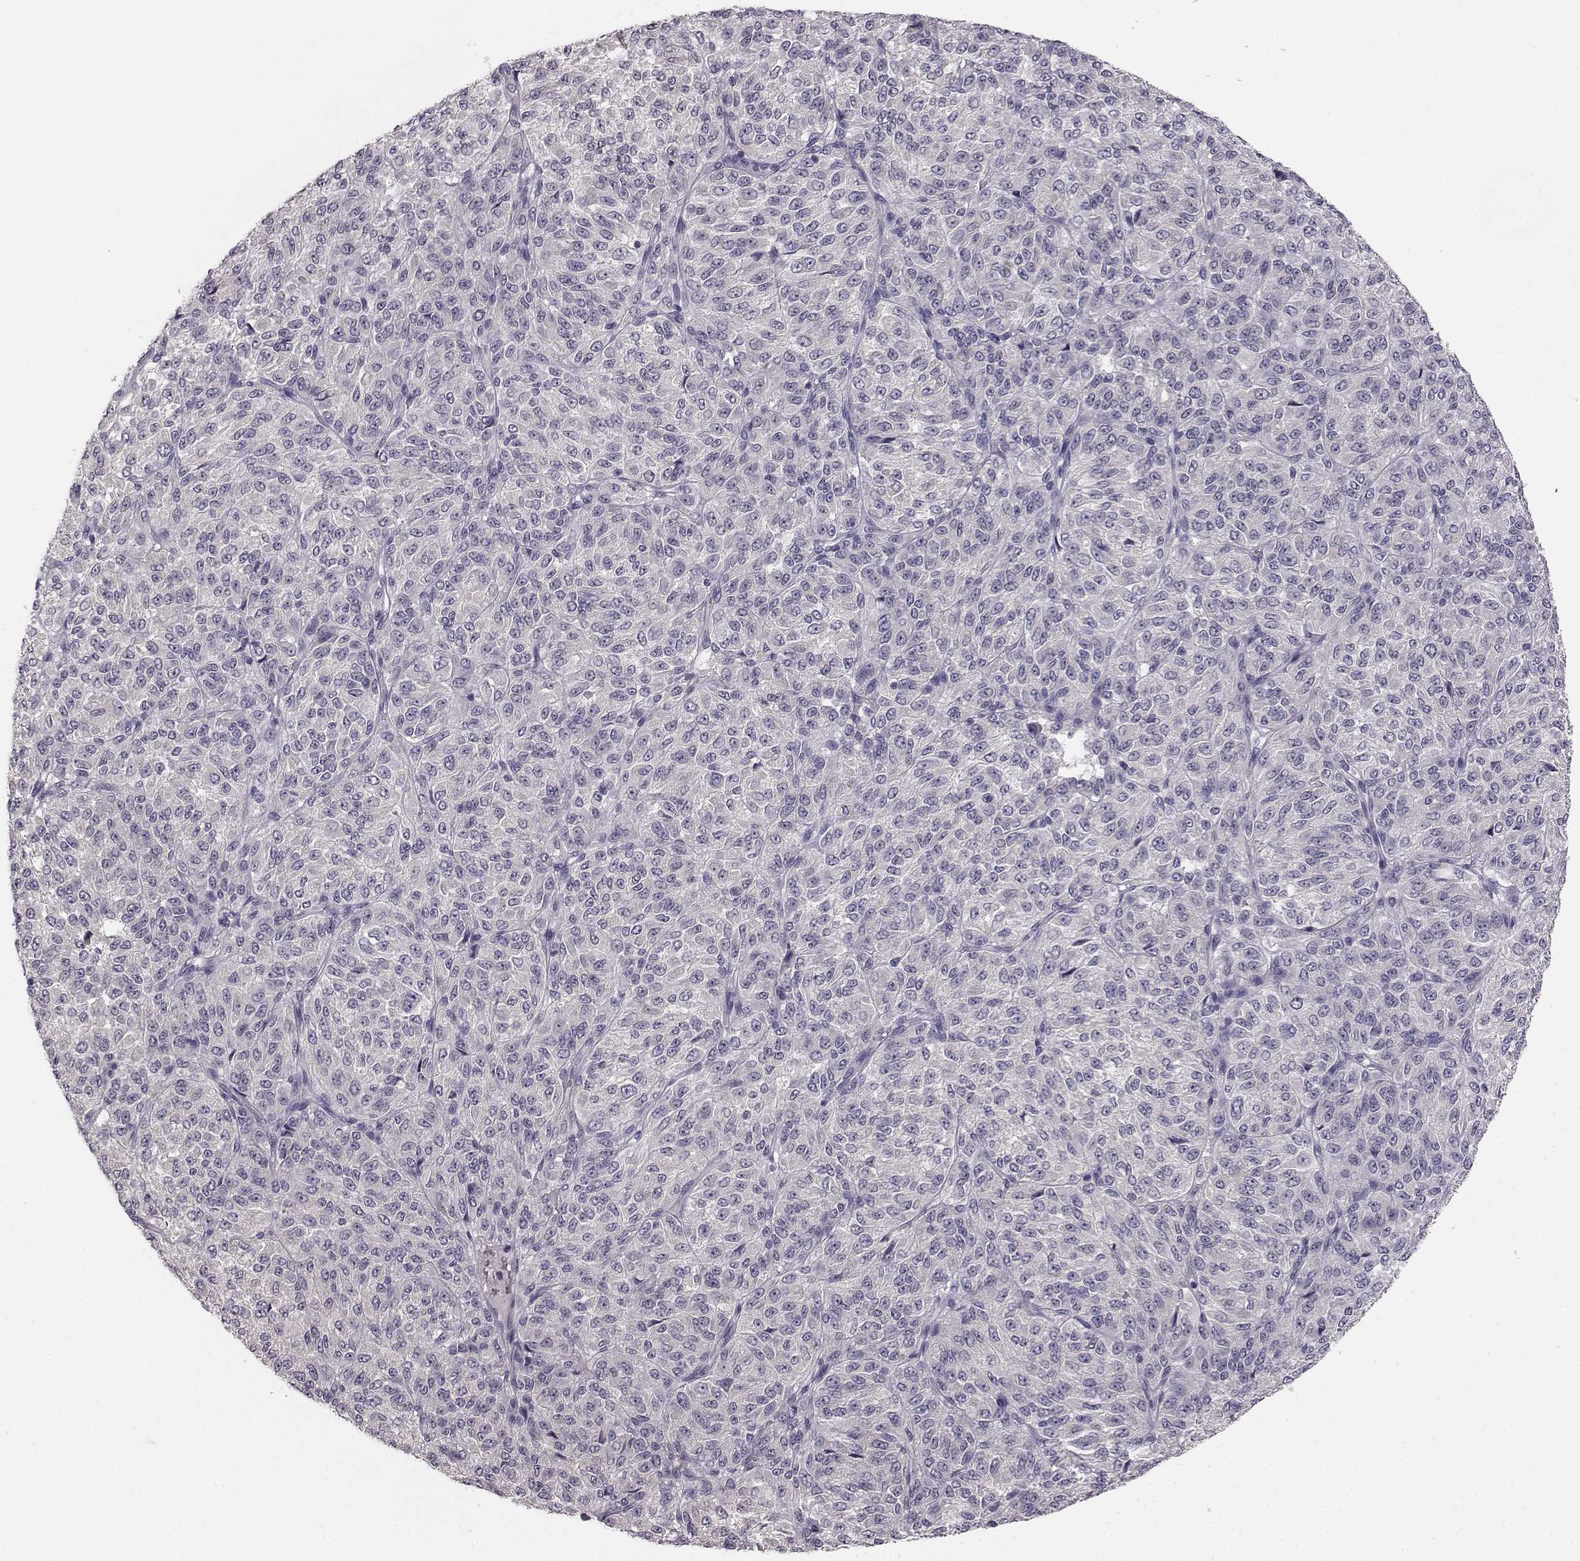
{"staining": {"intensity": "negative", "quantity": "none", "location": "none"}, "tissue": "melanoma", "cell_type": "Tumor cells", "image_type": "cancer", "snomed": [{"axis": "morphology", "description": "Malignant melanoma, Metastatic site"}, {"axis": "topography", "description": "Brain"}], "caption": "DAB (3,3'-diaminobenzidine) immunohistochemical staining of human melanoma demonstrates no significant expression in tumor cells.", "gene": "BFSP2", "patient": {"sex": "female", "age": 56}}